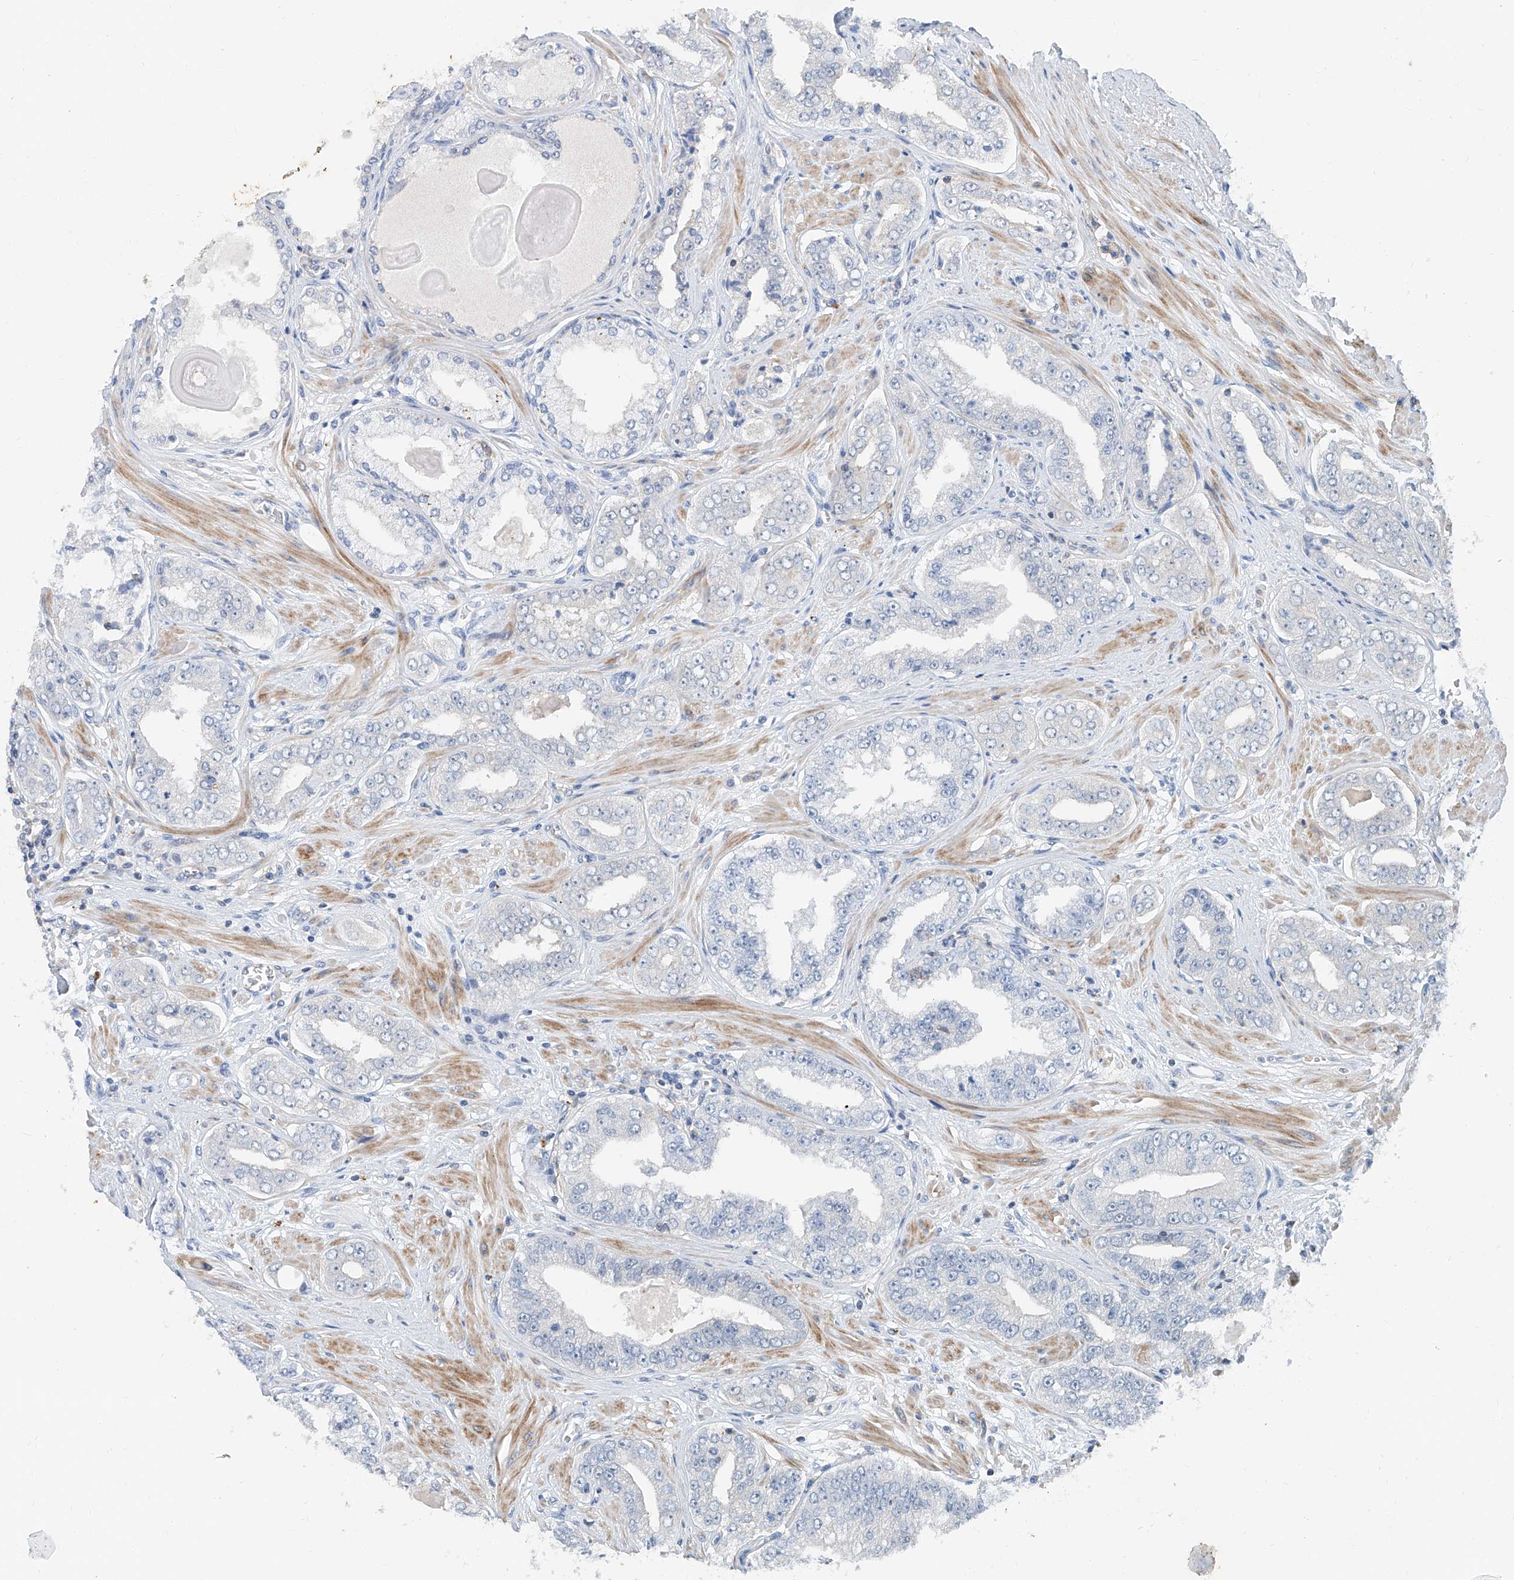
{"staining": {"intensity": "negative", "quantity": "none", "location": "none"}, "tissue": "prostate cancer", "cell_type": "Tumor cells", "image_type": "cancer", "snomed": [{"axis": "morphology", "description": "Adenocarcinoma, High grade"}, {"axis": "topography", "description": "Prostate"}], "caption": "The image exhibits no staining of tumor cells in adenocarcinoma (high-grade) (prostate).", "gene": "ANKRD34A", "patient": {"sex": "male", "age": 71}}